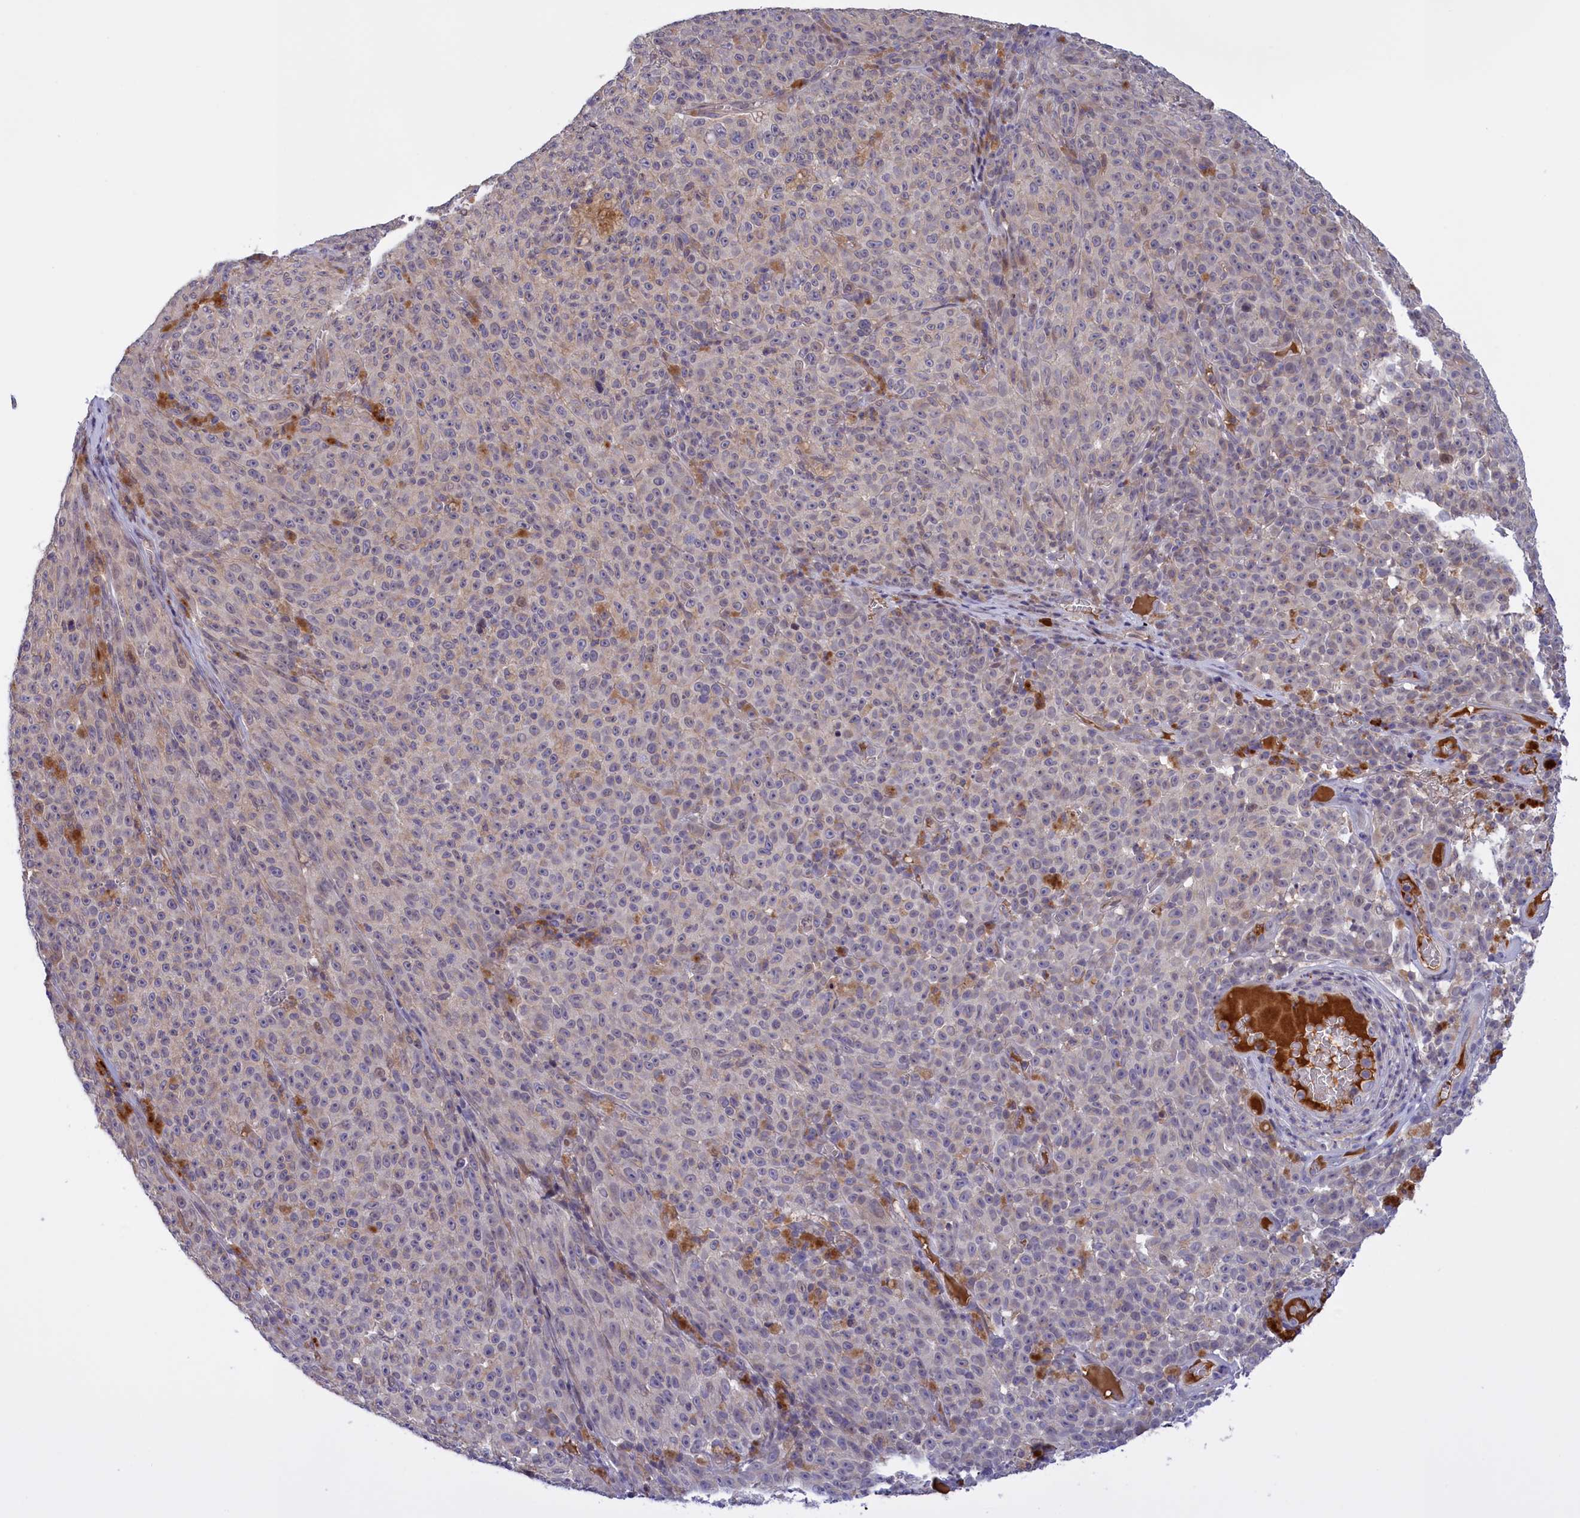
{"staining": {"intensity": "weak", "quantity": "<25%", "location": "cytoplasmic/membranous"}, "tissue": "melanoma", "cell_type": "Tumor cells", "image_type": "cancer", "snomed": [{"axis": "morphology", "description": "Malignant melanoma, NOS"}, {"axis": "topography", "description": "Skin"}], "caption": "Tumor cells show no significant protein staining in melanoma.", "gene": "RRAD", "patient": {"sex": "female", "age": 82}}